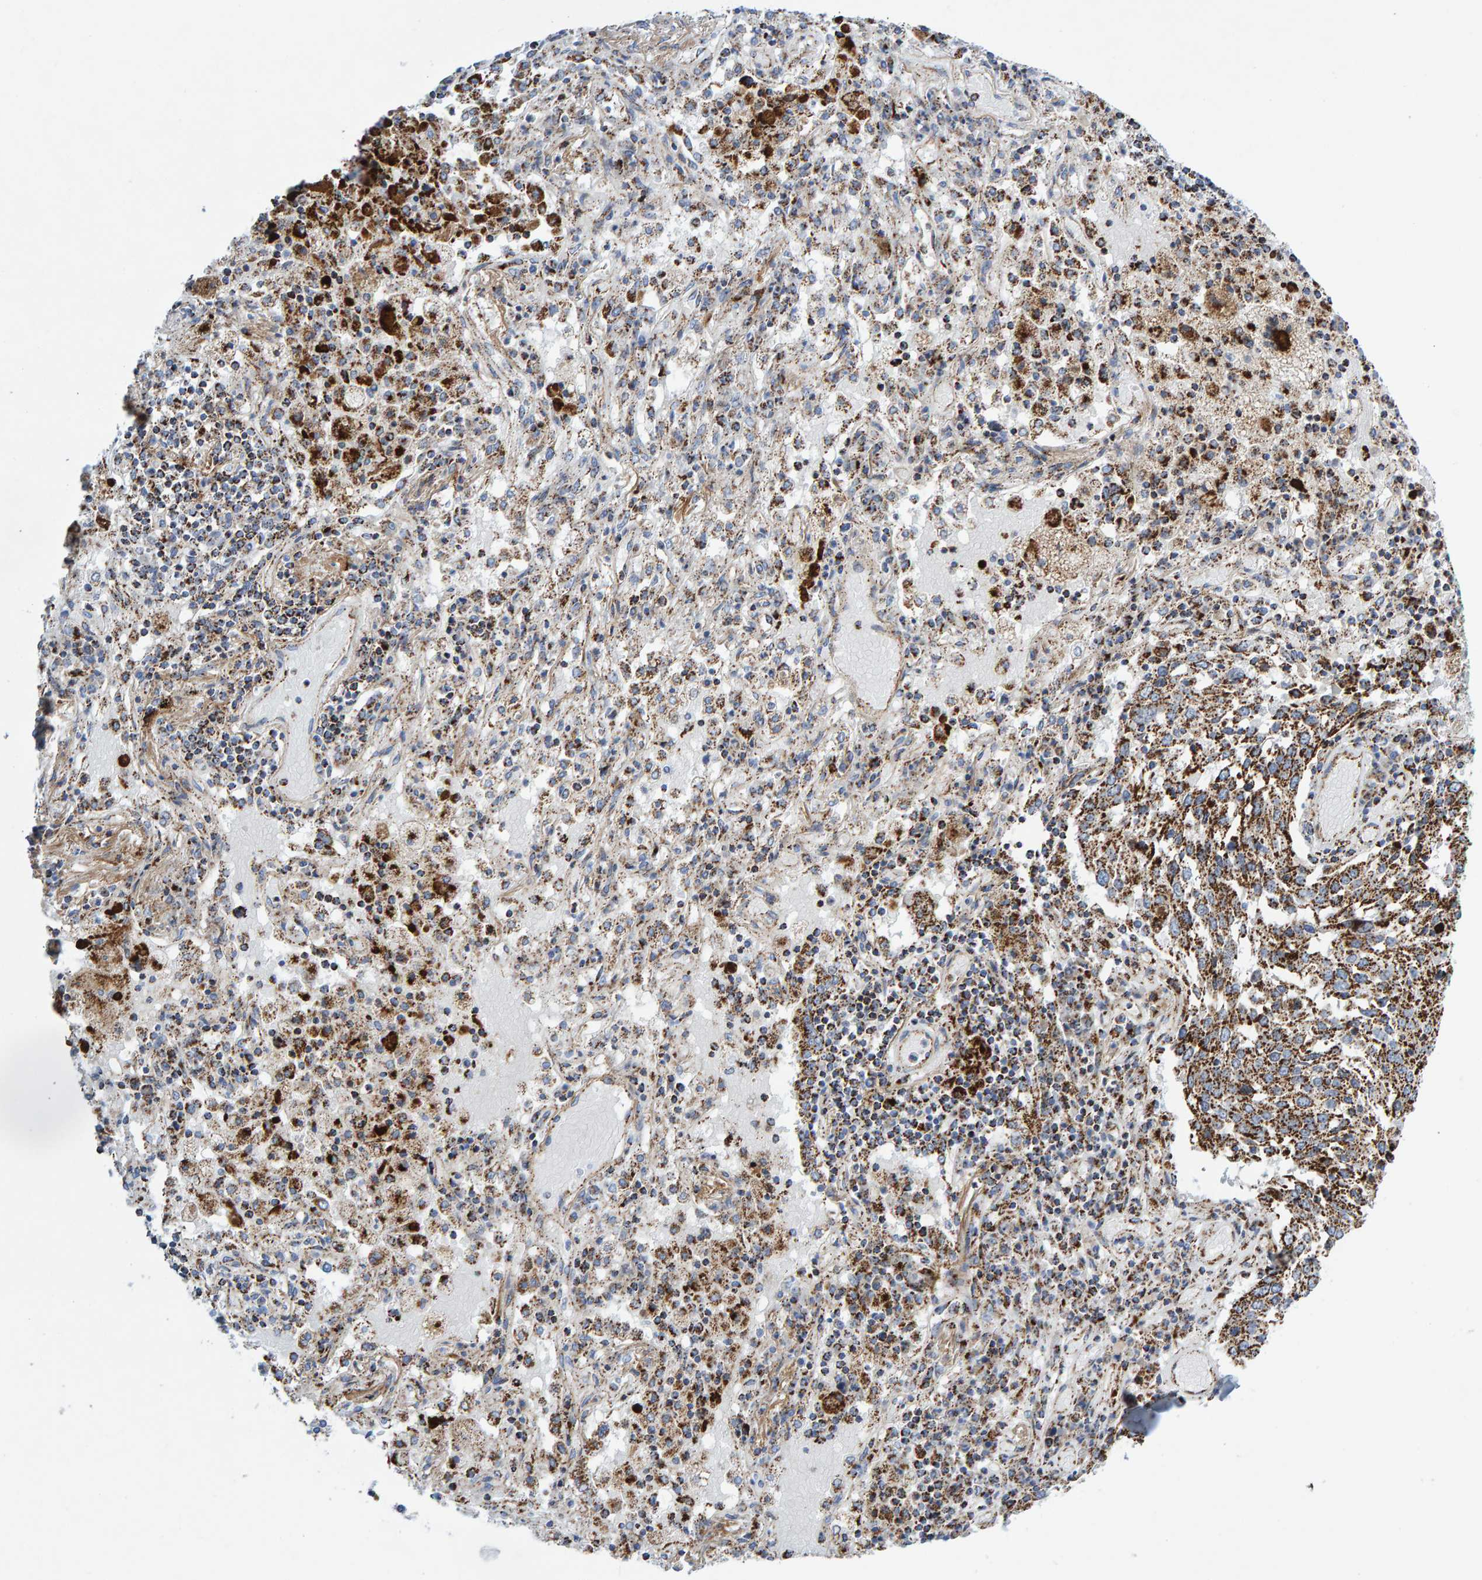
{"staining": {"intensity": "strong", "quantity": ">75%", "location": "cytoplasmic/membranous"}, "tissue": "lung cancer", "cell_type": "Tumor cells", "image_type": "cancer", "snomed": [{"axis": "morphology", "description": "Squamous cell carcinoma, NOS"}, {"axis": "topography", "description": "Lung"}], "caption": "Squamous cell carcinoma (lung) stained for a protein reveals strong cytoplasmic/membranous positivity in tumor cells. The staining was performed using DAB to visualize the protein expression in brown, while the nuclei were stained in blue with hematoxylin (Magnification: 20x).", "gene": "GGTA1", "patient": {"sex": "male", "age": 65}}